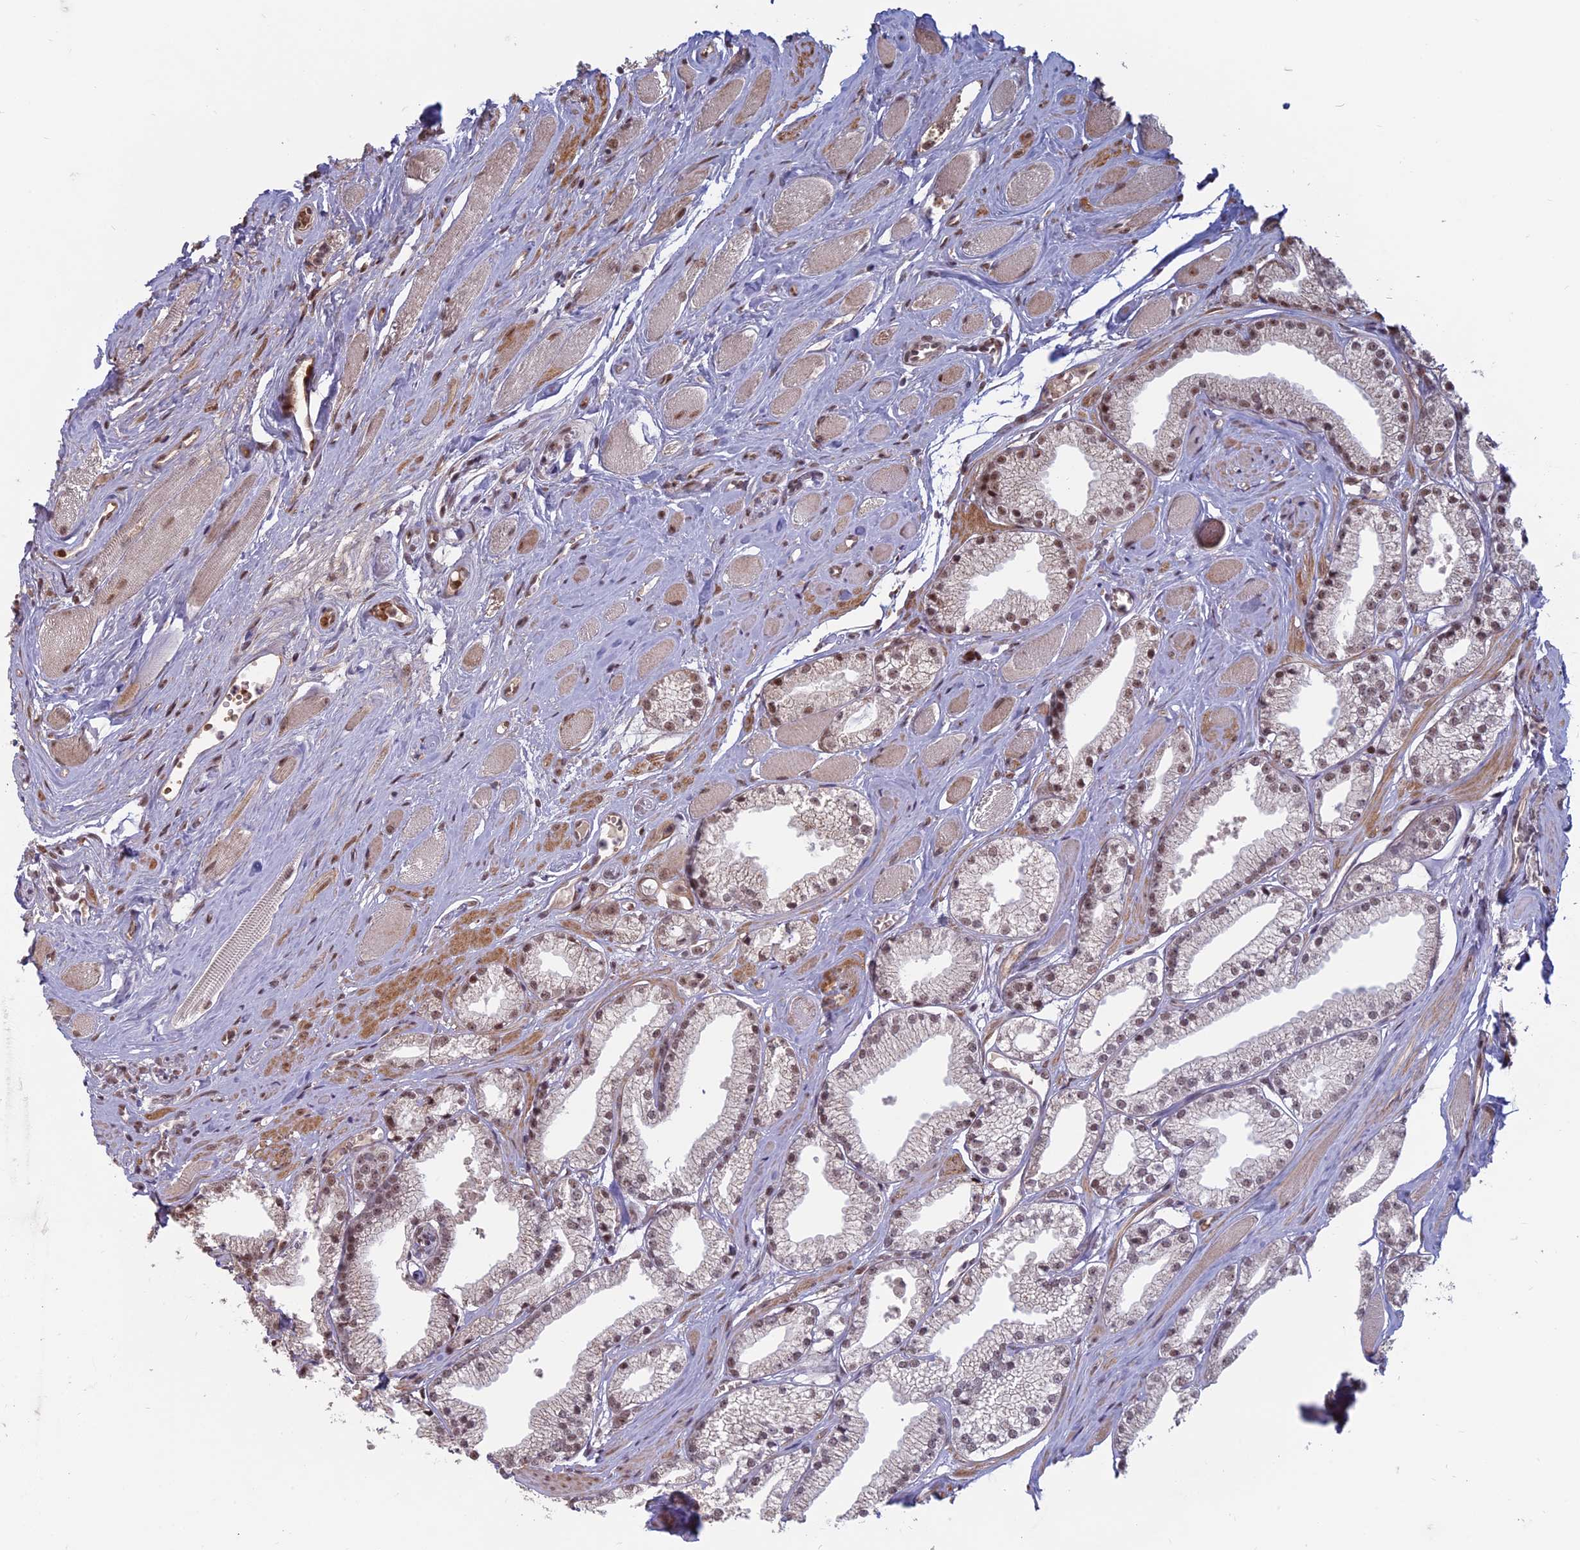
{"staining": {"intensity": "moderate", "quantity": "<25%", "location": "nuclear"}, "tissue": "prostate cancer", "cell_type": "Tumor cells", "image_type": "cancer", "snomed": [{"axis": "morphology", "description": "Adenocarcinoma, High grade"}, {"axis": "topography", "description": "Prostate"}], "caption": "Tumor cells reveal low levels of moderate nuclear expression in about <25% of cells in high-grade adenocarcinoma (prostate).", "gene": "MFAP1", "patient": {"sex": "male", "age": 67}}